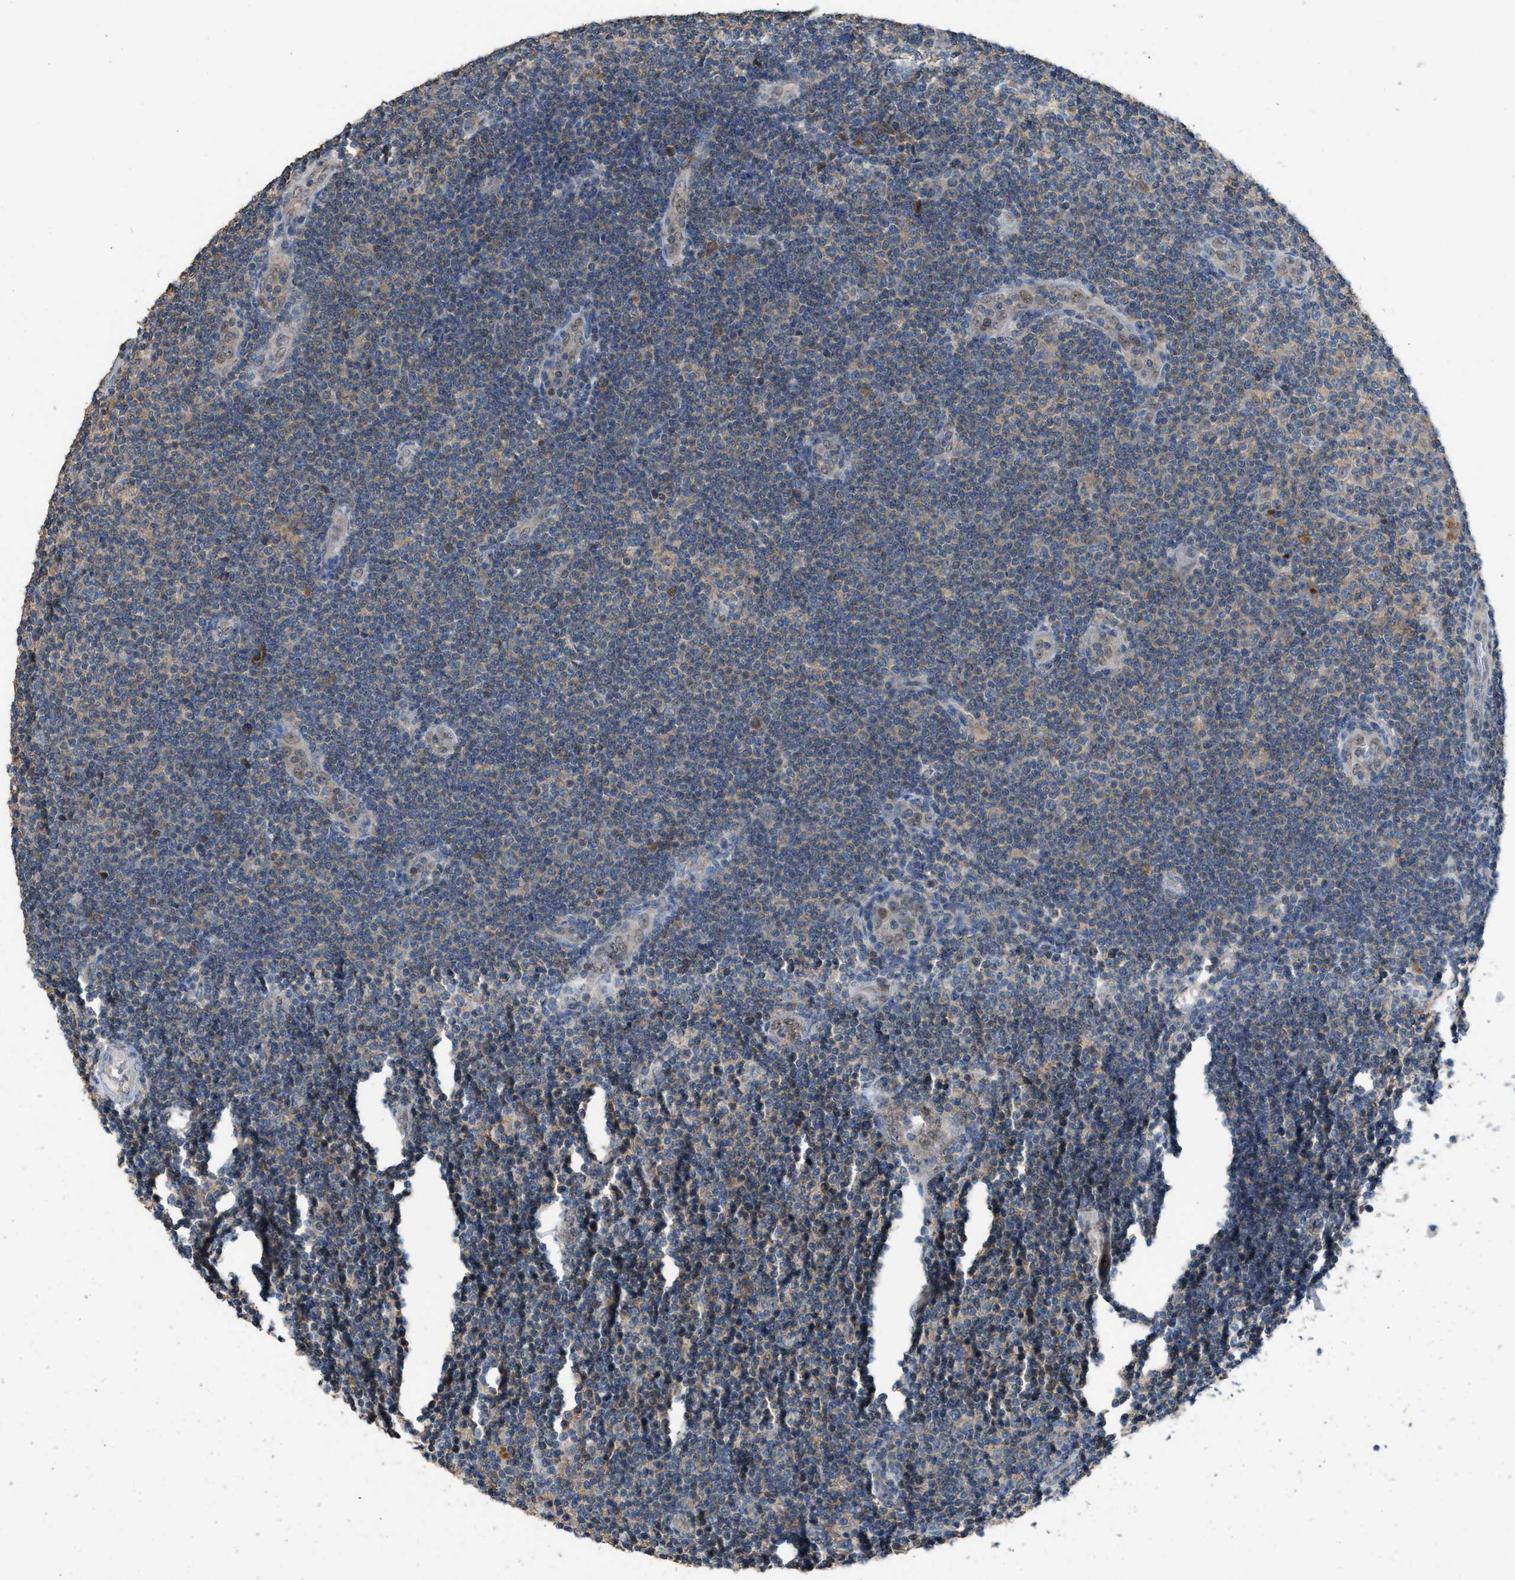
{"staining": {"intensity": "weak", "quantity": "<25%", "location": "cytoplasmic/membranous"}, "tissue": "lymphoma", "cell_type": "Tumor cells", "image_type": "cancer", "snomed": [{"axis": "morphology", "description": "Malignant lymphoma, non-Hodgkin's type, Low grade"}, {"axis": "topography", "description": "Lymph node"}], "caption": "Protein analysis of lymphoma reveals no significant staining in tumor cells.", "gene": "TPK1", "patient": {"sex": "male", "age": 83}}